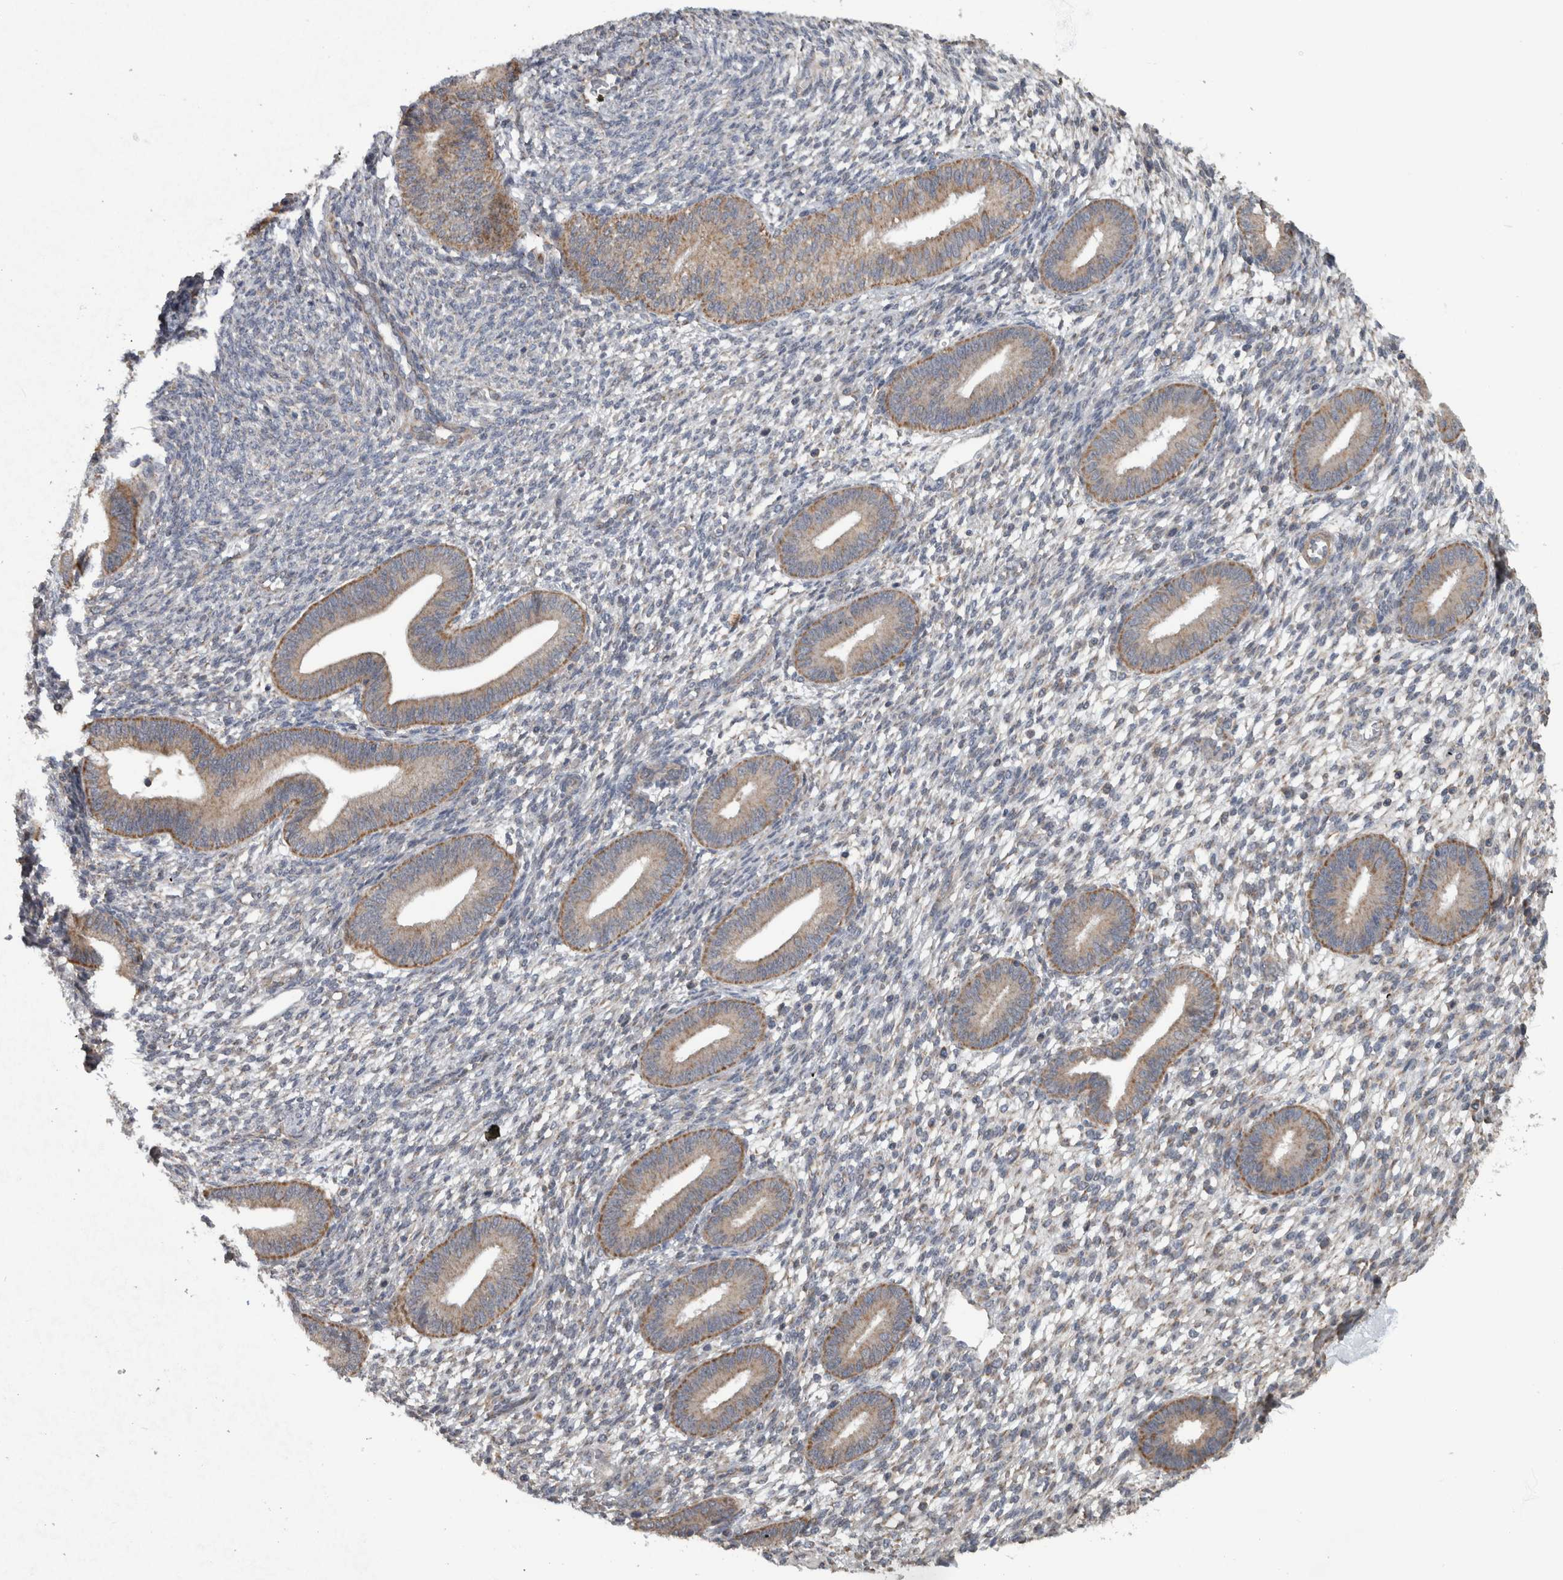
{"staining": {"intensity": "negative", "quantity": "none", "location": "none"}, "tissue": "endometrium", "cell_type": "Cells in endometrial stroma", "image_type": "normal", "snomed": [{"axis": "morphology", "description": "Normal tissue, NOS"}, {"axis": "topography", "description": "Endometrium"}], "caption": "This is an immunohistochemistry (IHC) photomicrograph of unremarkable human endometrium. There is no expression in cells in endometrial stroma.", "gene": "ARMC1", "patient": {"sex": "female", "age": 46}}